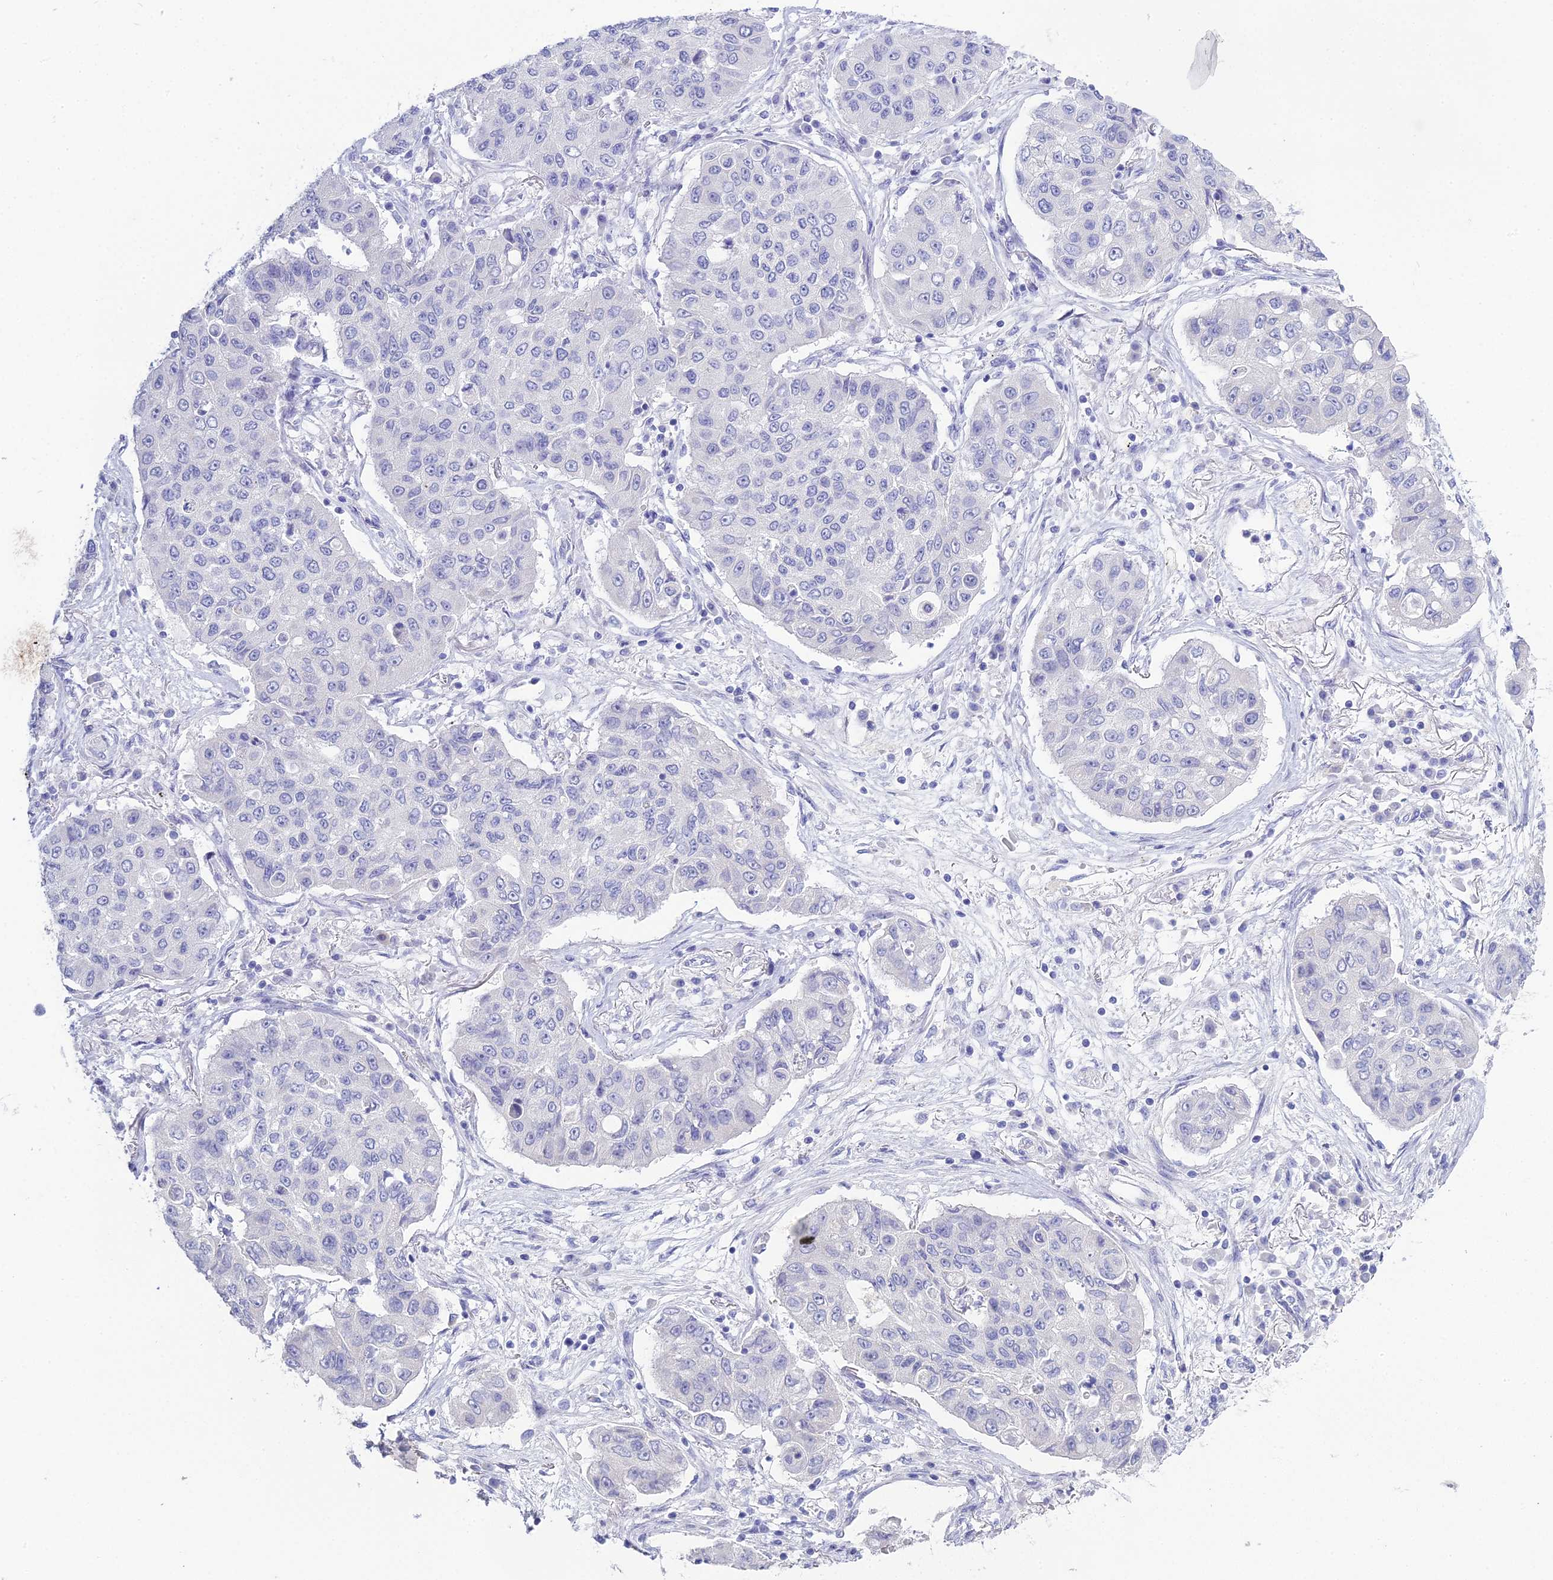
{"staining": {"intensity": "negative", "quantity": "none", "location": "none"}, "tissue": "lung cancer", "cell_type": "Tumor cells", "image_type": "cancer", "snomed": [{"axis": "morphology", "description": "Squamous cell carcinoma, NOS"}, {"axis": "topography", "description": "Lung"}], "caption": "A high-resolution photomicrograph shows IHC staining of lung cancer, which shows no significant staining in tumor cells.", "gene": "S100A7", "patient": {"sex": "male", "age": 74}}